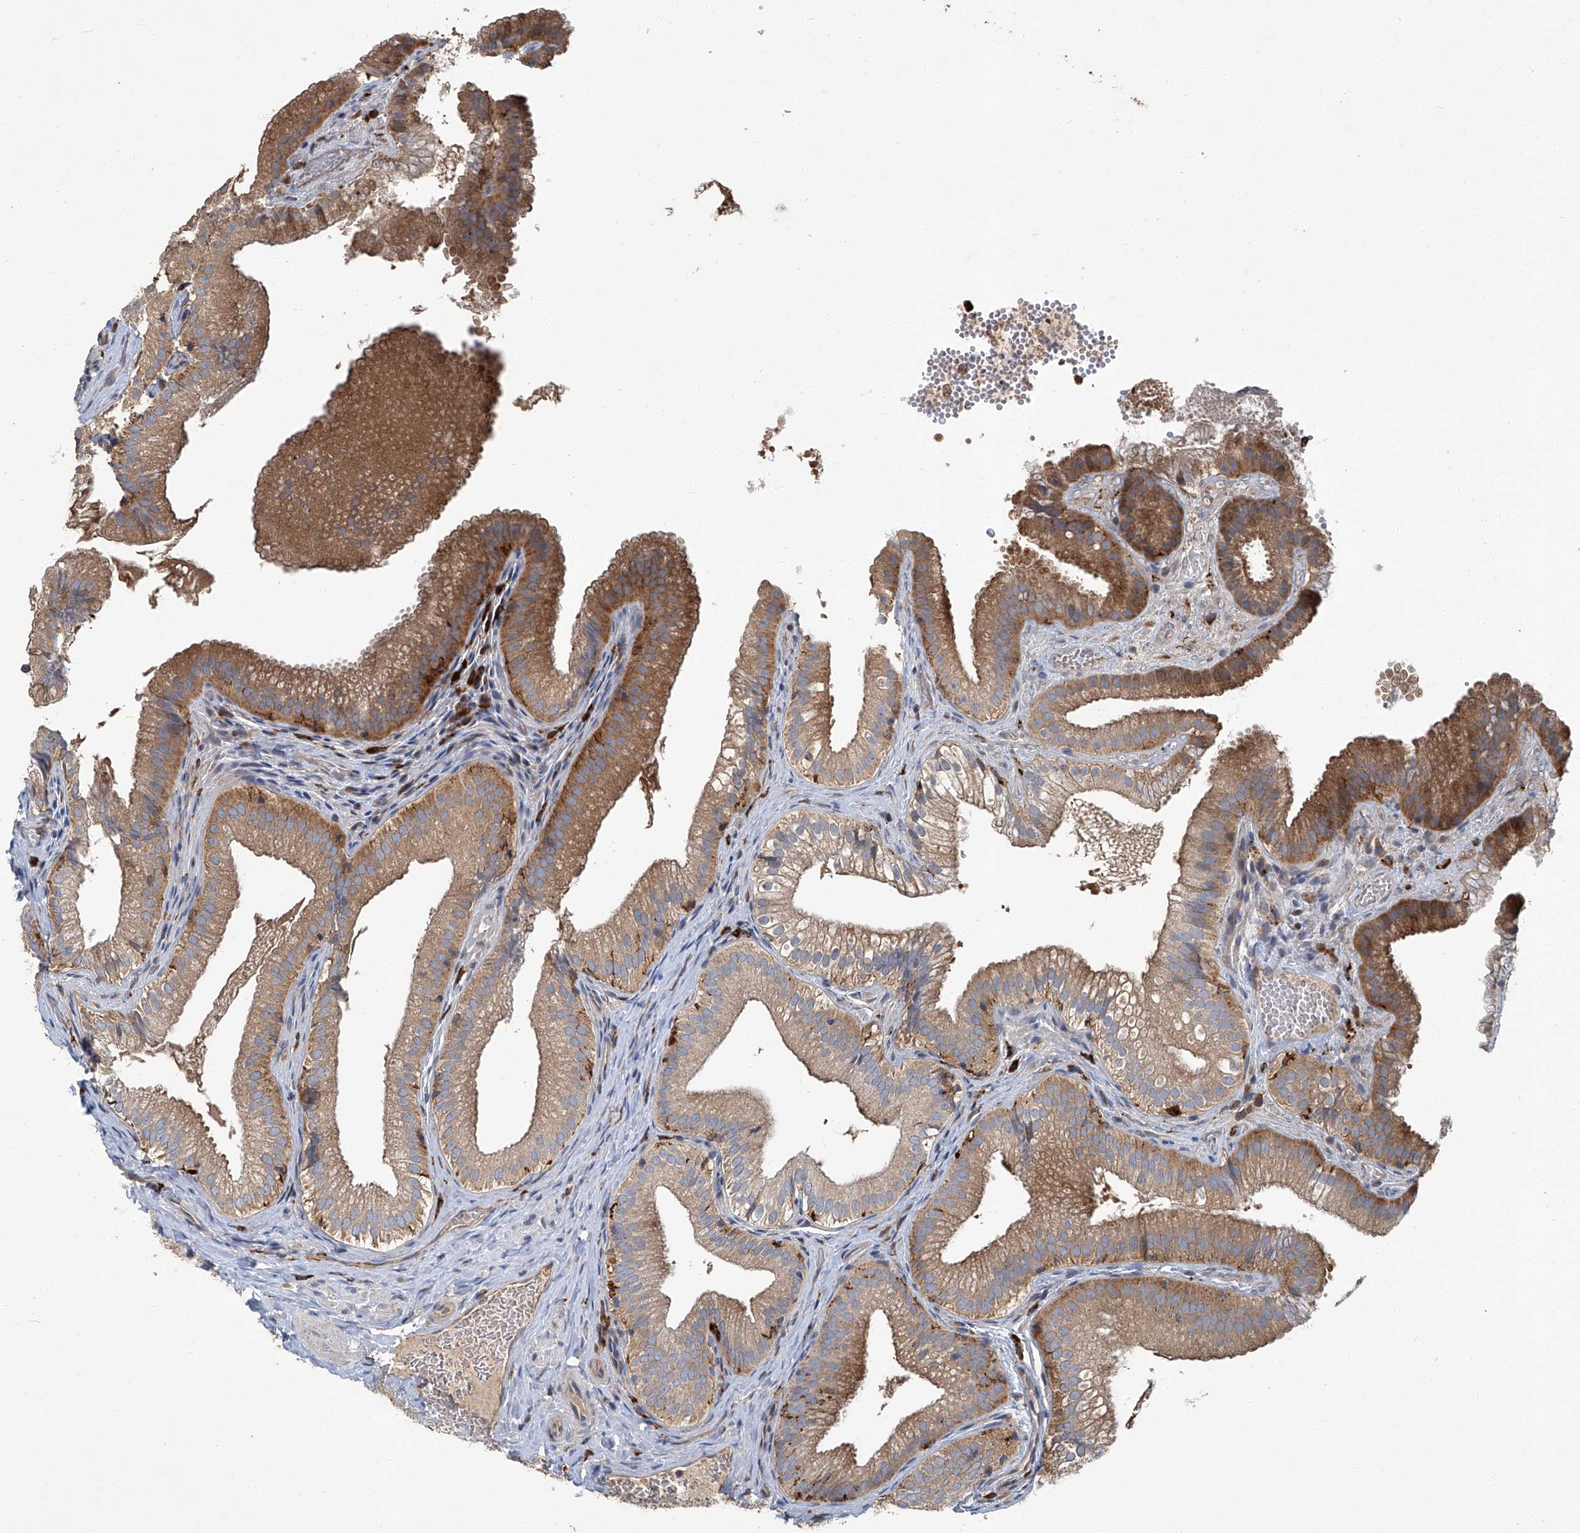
{"staining": {"intensity": "moderate", "quantity": ">75%", "location": "cytoplasmic/membranous"}, "tissue": "gallbladder", "cell_type": "Glandular cells", "image_type": "normal", "snomed": [{"axis": "morphology", "description": "Normal tissue, NOS"}, {"axis": "topography", "description": "Gallbladder"}], "caption": "Normal gallbladder was stained to show a protein in brown. There is medium levels of moderate cytoplasmic/membranous expression in about >75% of glandular cells.", "gene": "FAM167A", "patient": {"sex": "female", "age": 30}}